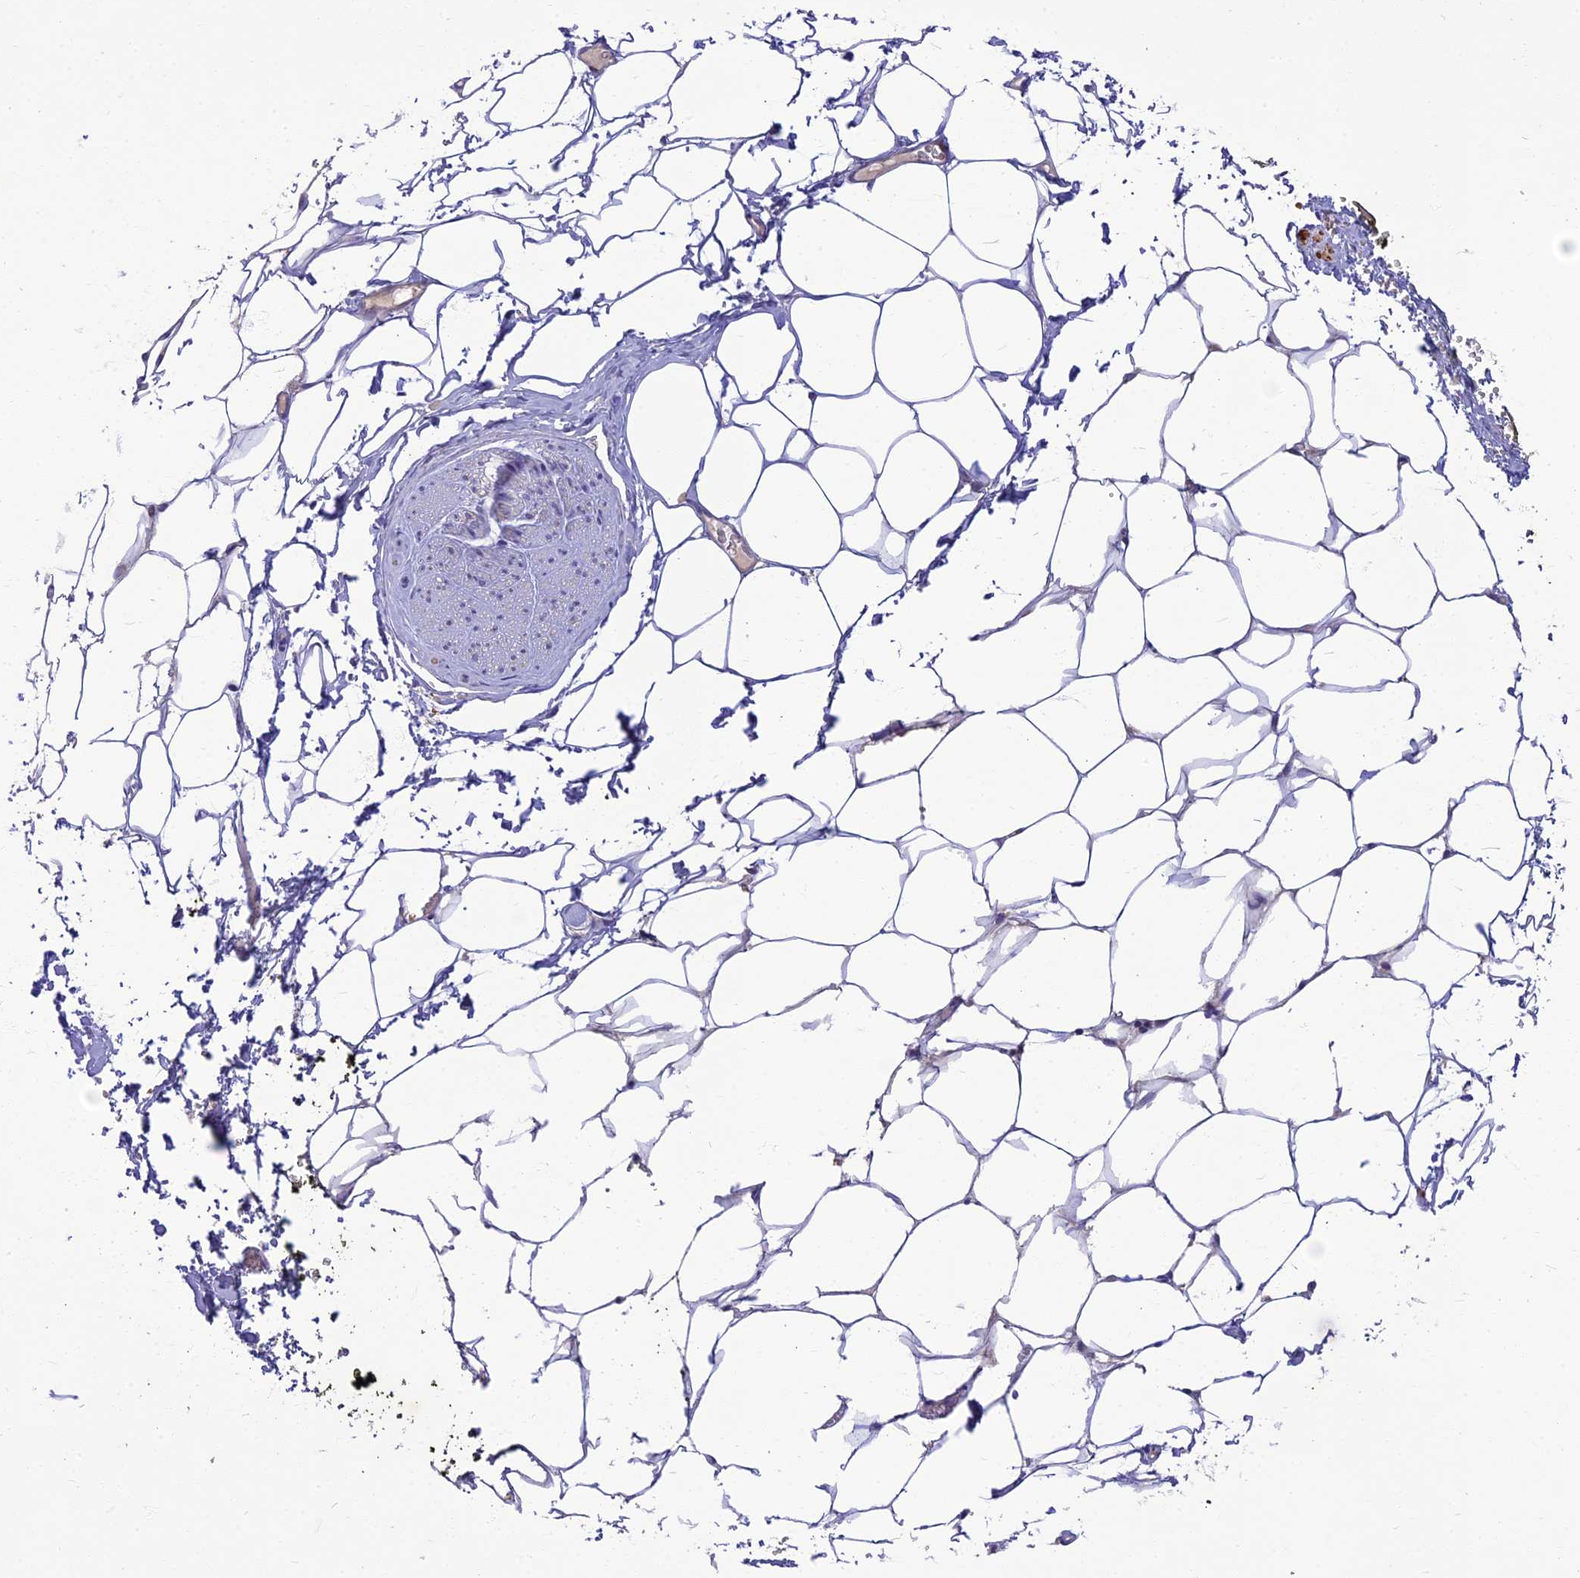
{"staining": {"intensity": "negative", "quantity": "none", "location": "none"}, "tissue": "adipose tissue", "cell_type": "Adipocytes", "image_type": "normal", "snomed": [{"axis": "morphology", "description": "Normal tissue, NOS"}, {"axis": "morphology", "description": "Adenocarcinoma, Low grade"}, {"axis": "topography", "description": "Prostate"}, {"axis": "topography", "description": "Peripheral nerve tissue"}], "caption": "The micrograph displays no staining of adipocytes in benign adipose tissue.", "gene": "CLIP4", "patient": {"sex": "male", "age": 63}}